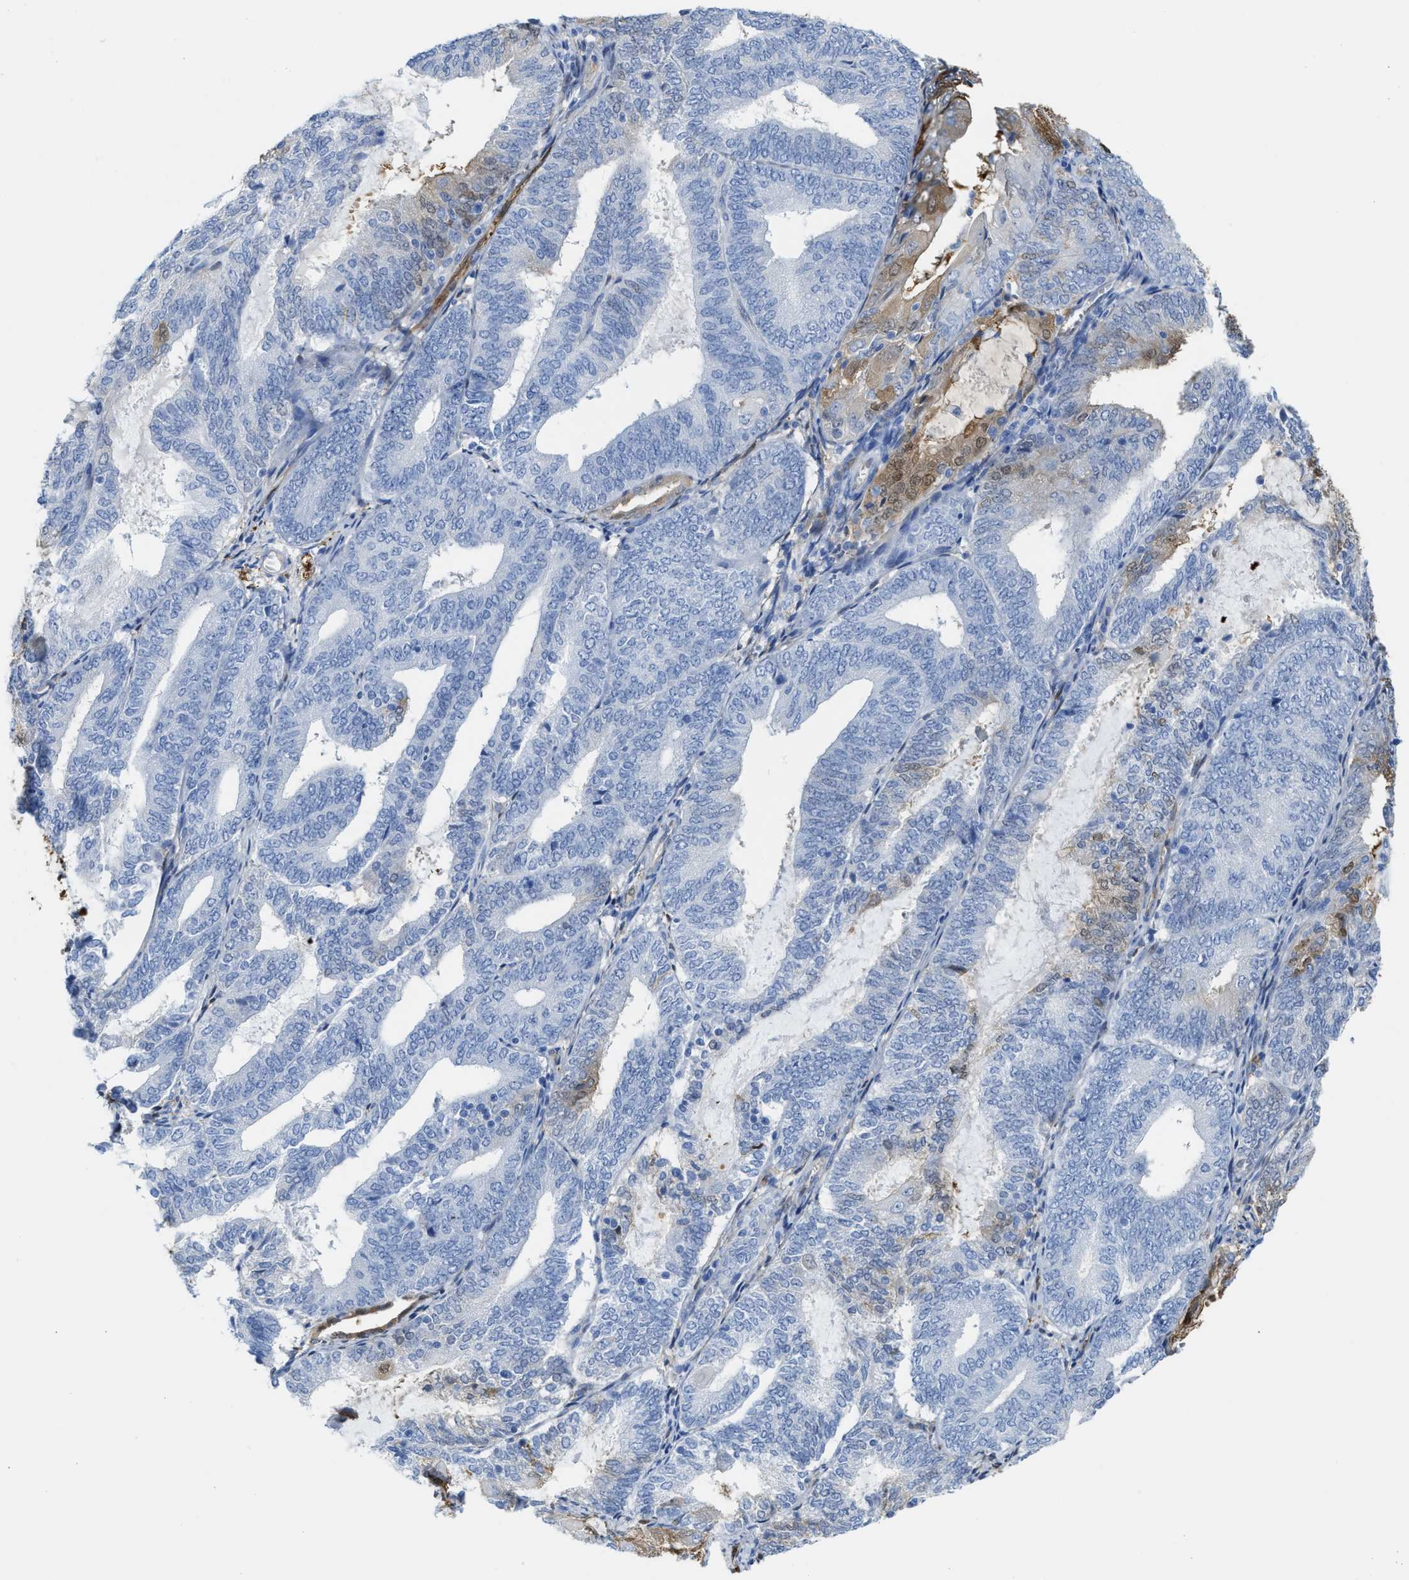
{"staining": {"intensity": "weak", "quantity": "<25%", "location": "cytoplasmic/membranous,nuclear"}, "tissue": "endometrial cancer", "cell_type": "Tumor cells", "image_type": "cancer", "snomed": [{"axis": "morphology", "description": "Adenocarcinoma, NOS"}, {"axis": "topography", "description": "Endometrium"}], "caption": "Photomicrograph shows no significant protein staining in tumor cells of adenocarcinoma (endometrial). Nuclei are stained in blue.", "gene": "ASS1", "patient": {"sex": "female", "age": 81}}